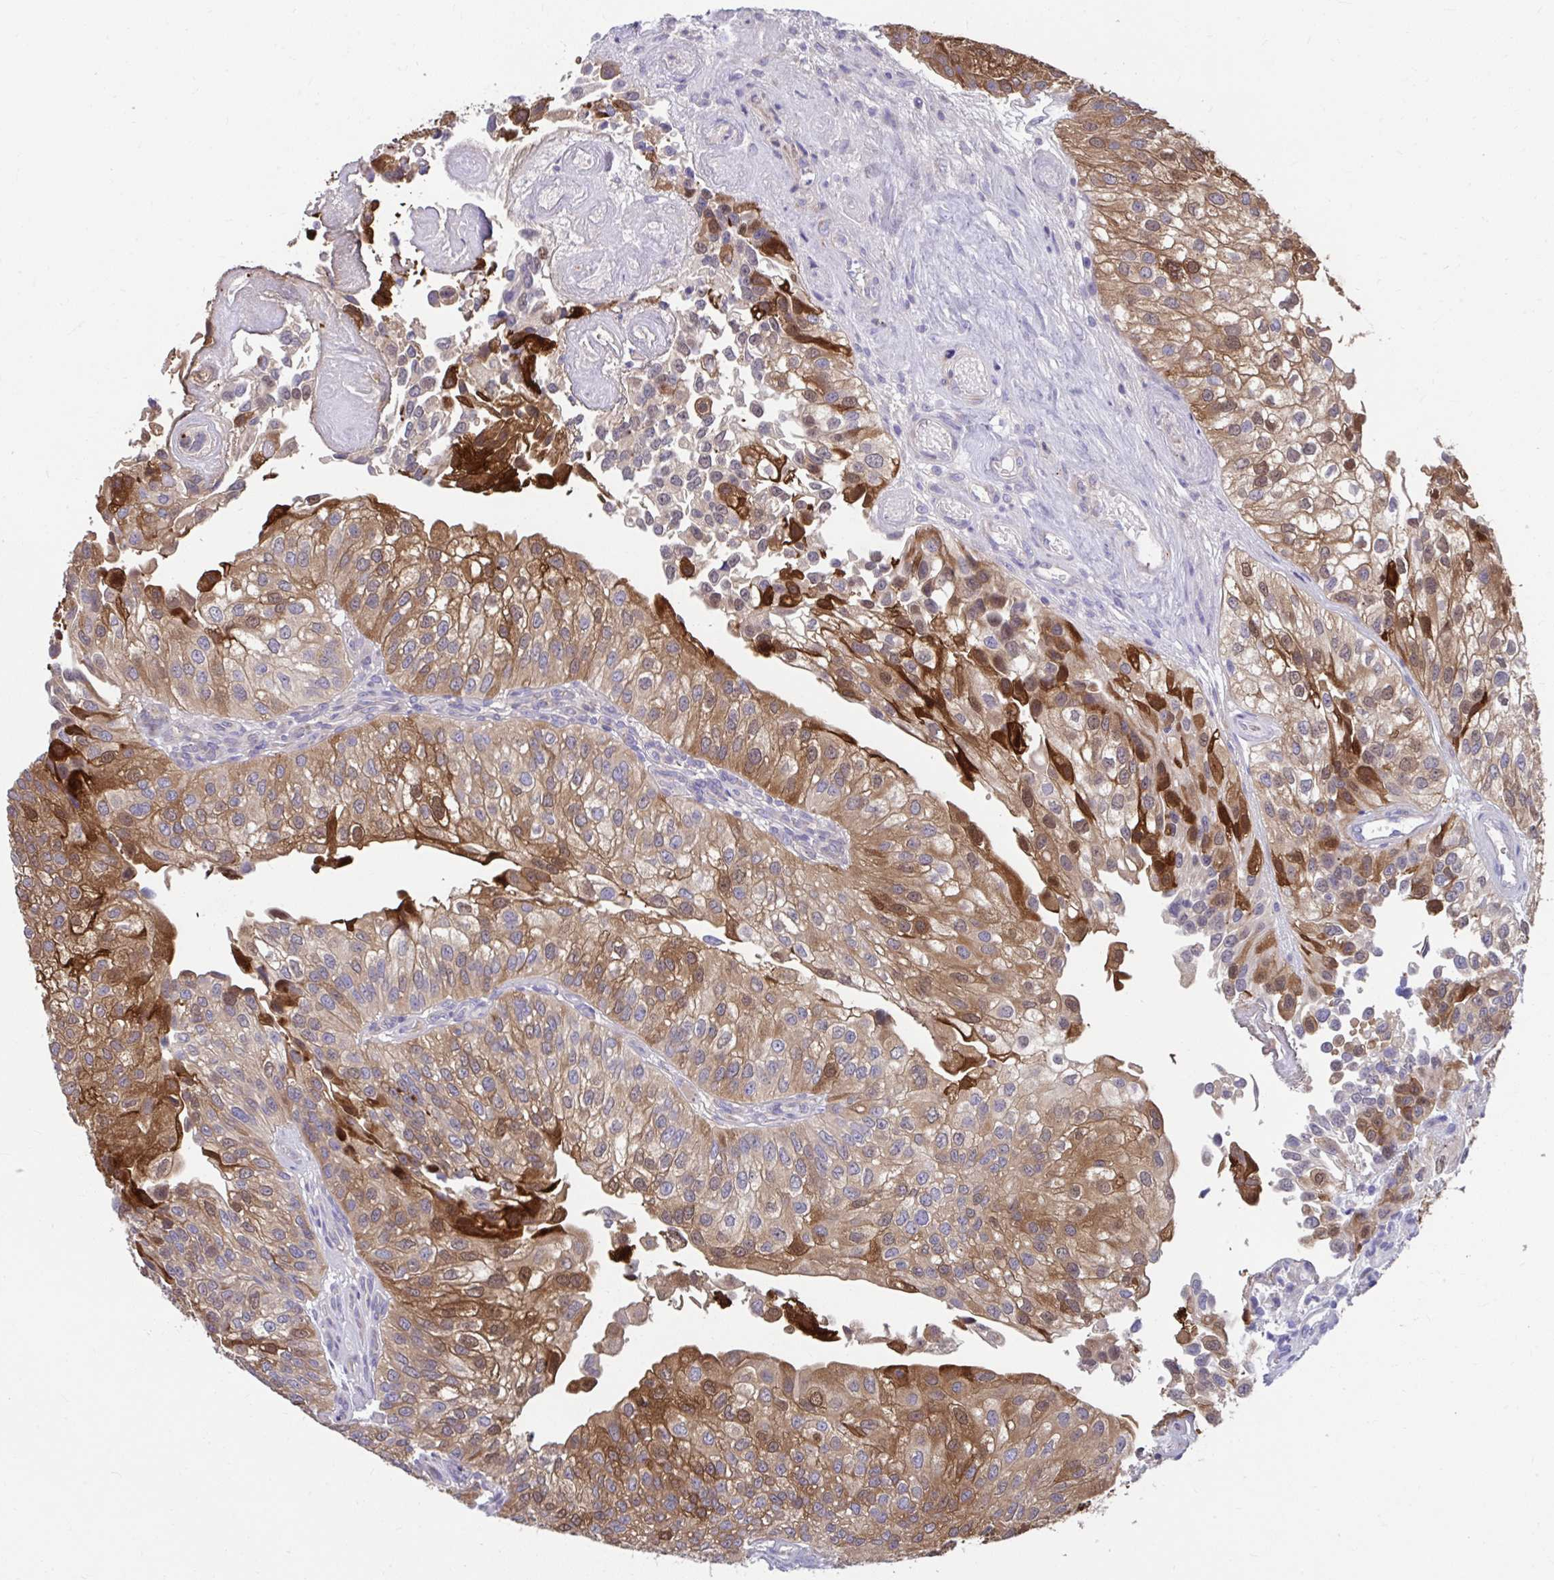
{"staining": {"intensity": "strong", "quantity": ">75%", "location": "cytoplasmic/membranous"}, "tissue": "urothelial cancer", "cell_type": "Tumor cells", "image_type": "cancer", "snomed": [{"axis": "morphology", "description": "Urothelial carcinoma, NOS"}, {"axis": "topography", "description": "Urinary bladder"}], "caption": "IHC (DAB) staining of human urothelial cancer exhibits strong cytoplasmic/membranous protein positivity in approximately >75% of tumor cells.", "gene": "PCDHB7", "patient": {"sex": "male", "age": 87}}